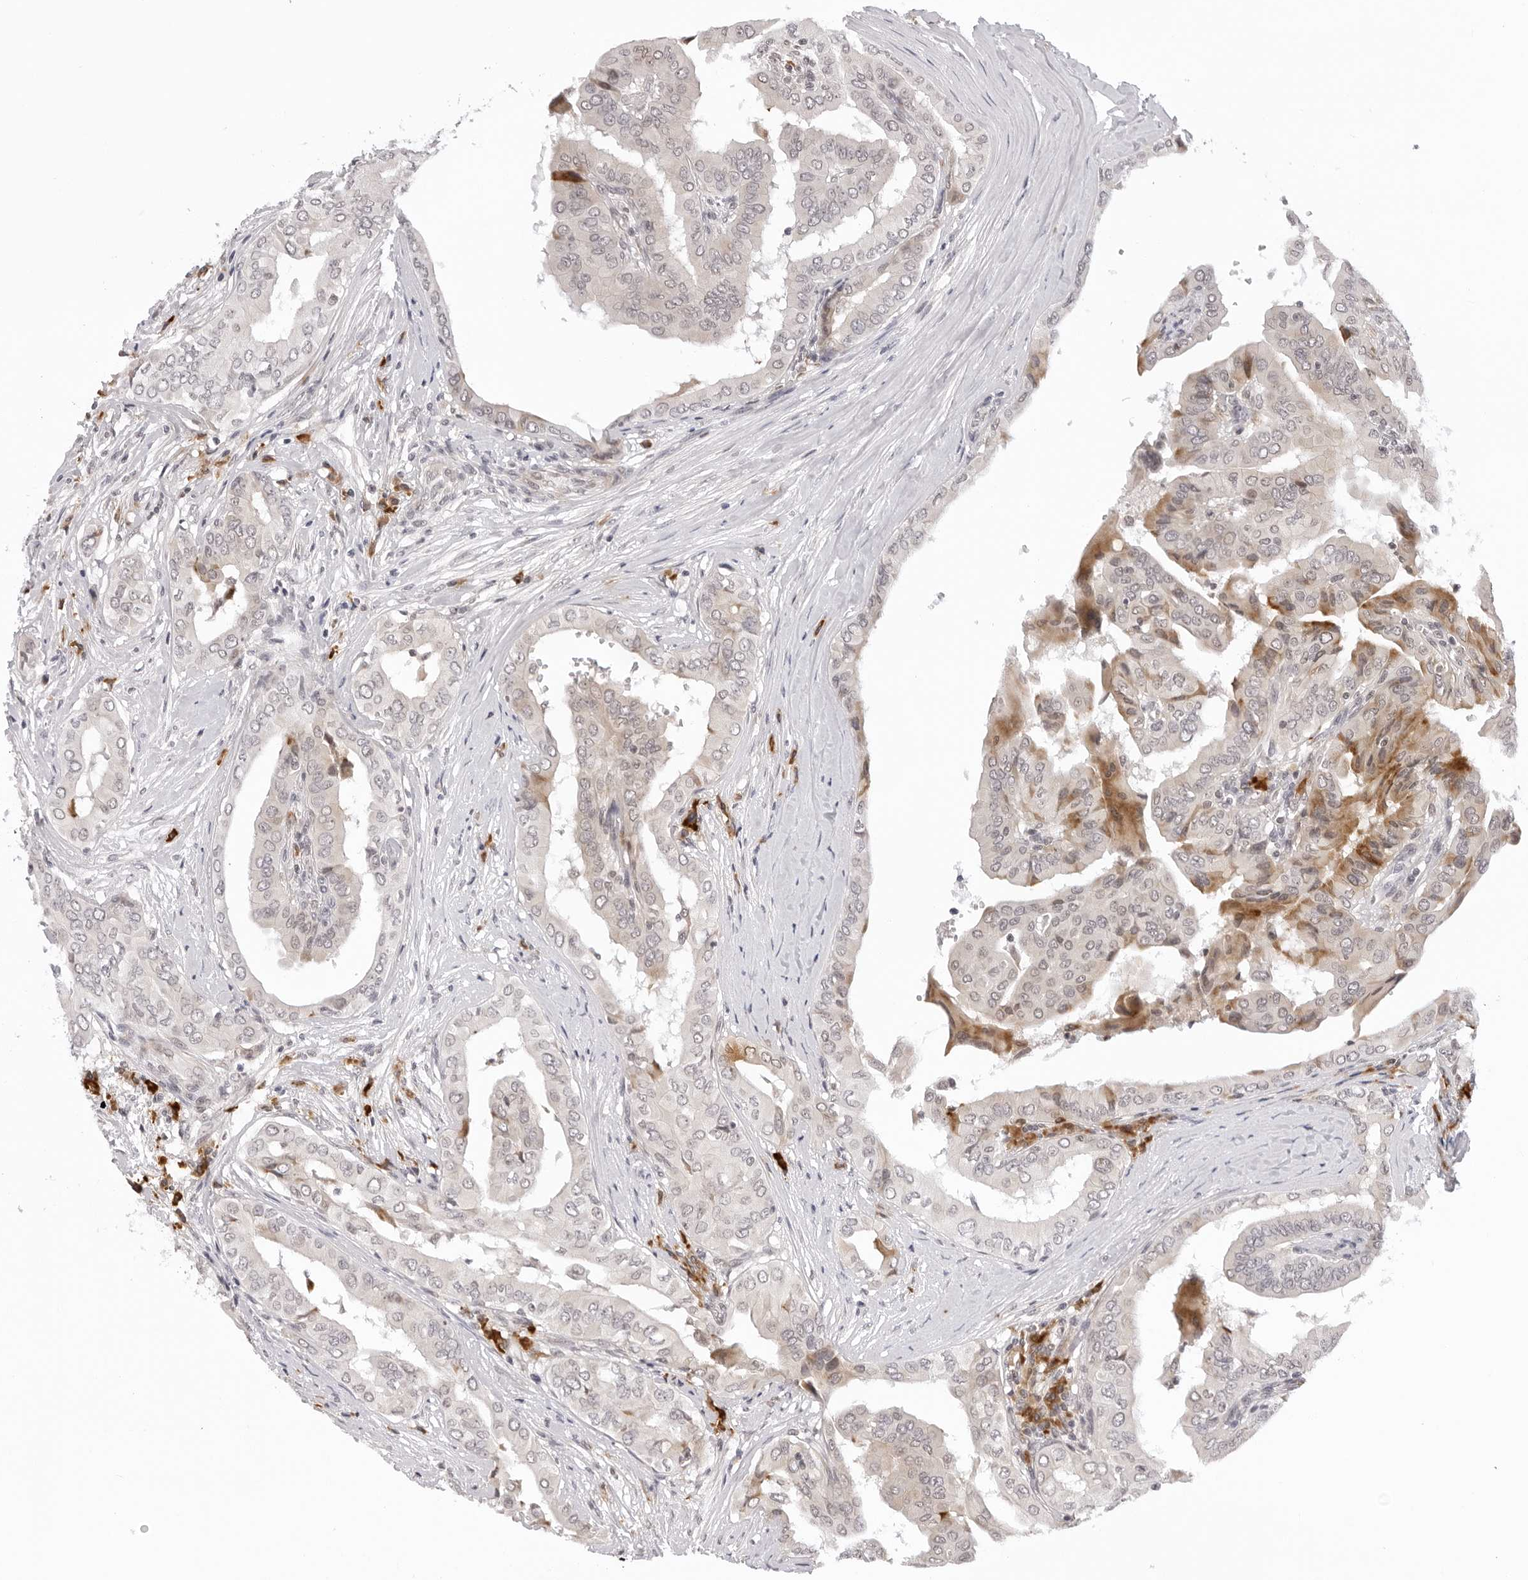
{"staining": {"intensity": "moderate", "quantity": "25%-75%", "location": "cytoplasmic/membranous"}, "tissue": "thyroid cancer", "cell_type": "Tumor cells", "image_type": "cancer", "snomed": [{"axis": "morphology", "description": "Papillary adenocarcinoma, NOS"}, {"axis": "topography", "description": "Thyroid gland"}], "caption": "There is medium levels of moderate cytoplasmic/membranous staining in tumor cells of papillary adenocarcinoma (thyroid), as demonstrated by immunohistochemical staining (brown color).", "gene": "IL17RA", "patient": {"sex": "male", "age": 33}}